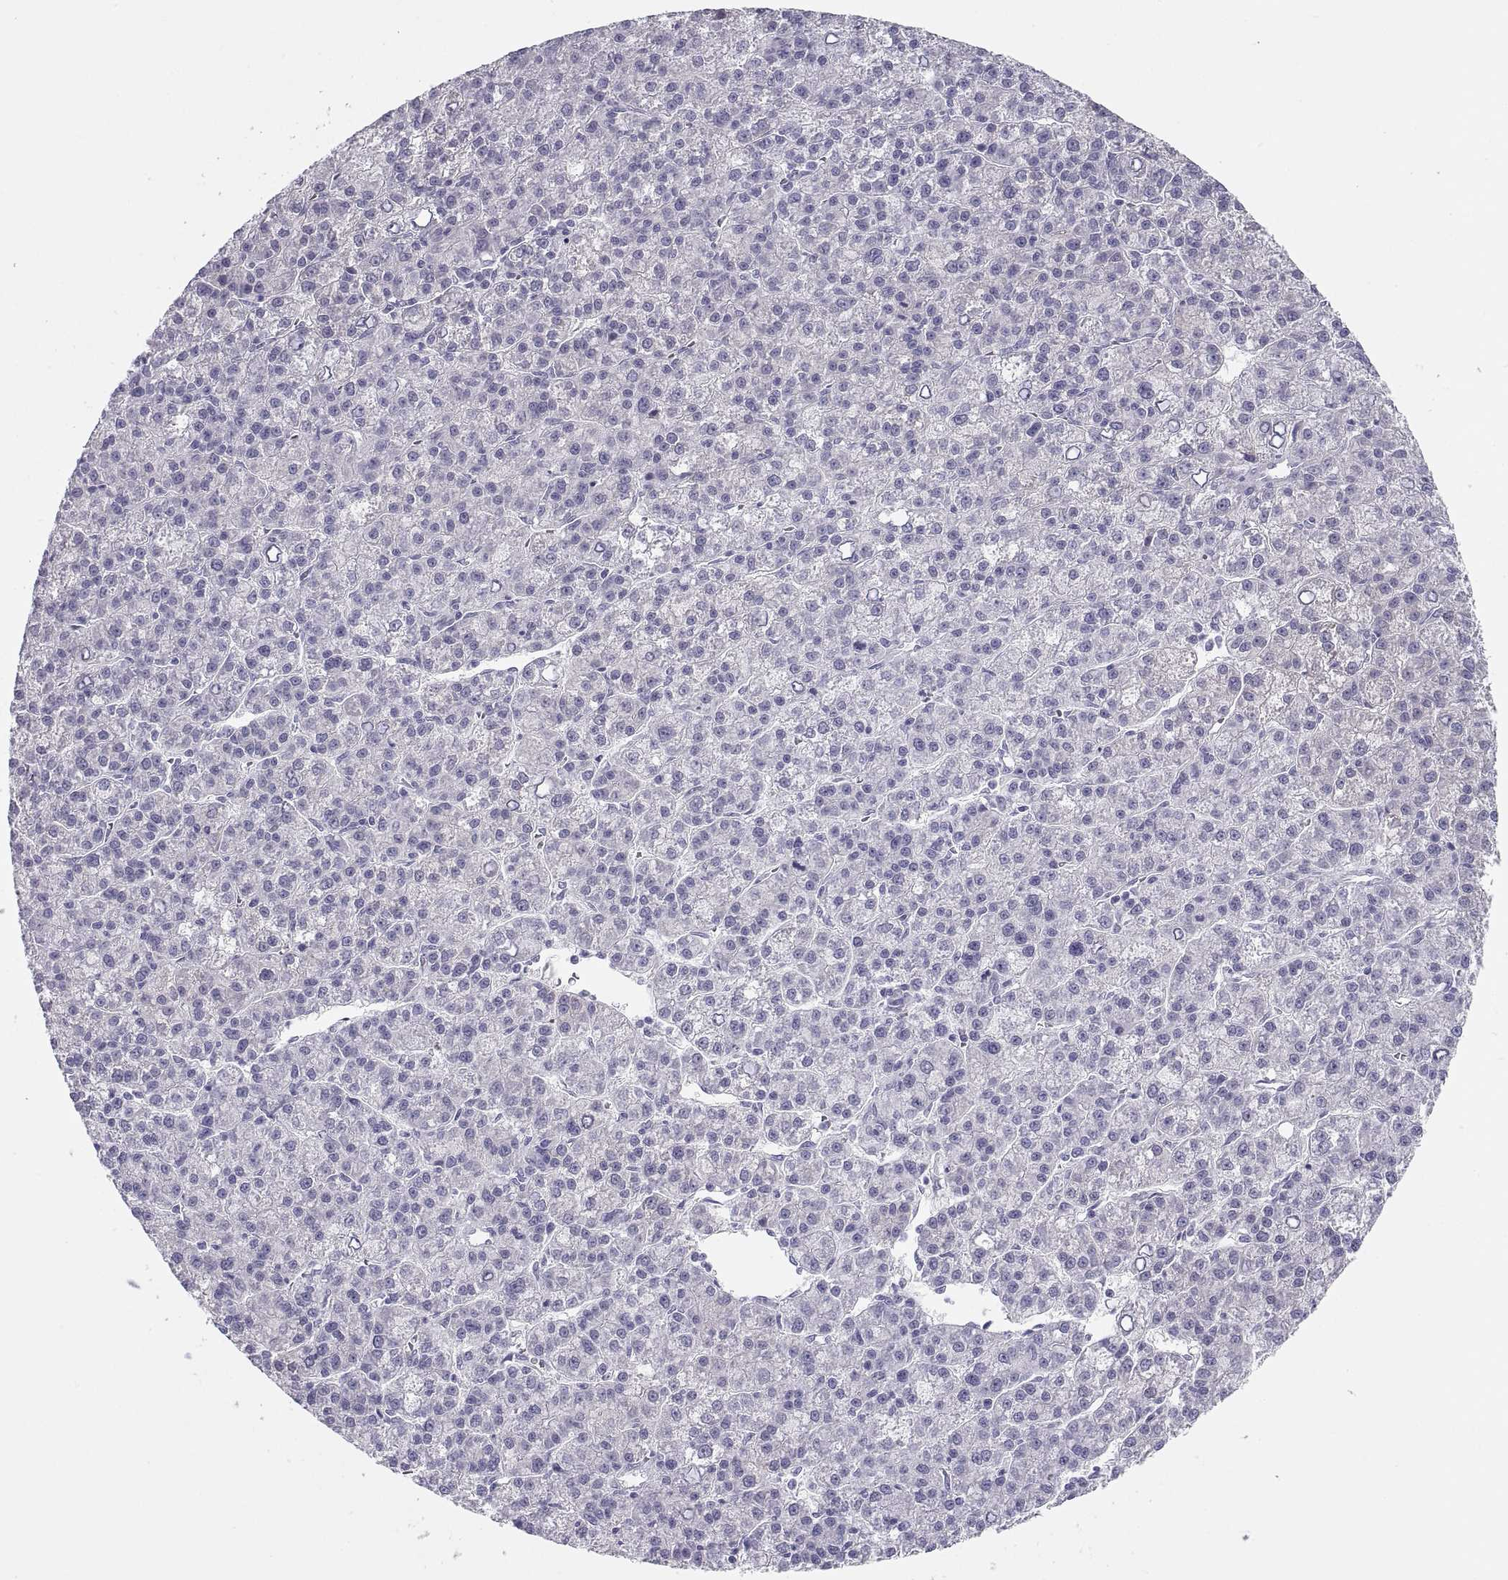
{"staining": {"intensity": "negative", "quantity": "none", "location": "none"}, "tissue": "liver cancer", "cell_type": "Tumor cells", "image_type": "cancer", "snomed": [{"axis": "morphology", "description": "Carcinoma, Hepatocellular, NOS"}, {"axis": "topography", "description": "Liver"}], "caption": "This is an IHC photomicrograph of human liver cancer (hepatocellular carcinoma). There is no positivity in tumor cells.", "gene": "MAGEB2", "patient": {"sex": "female", "age": 60}}